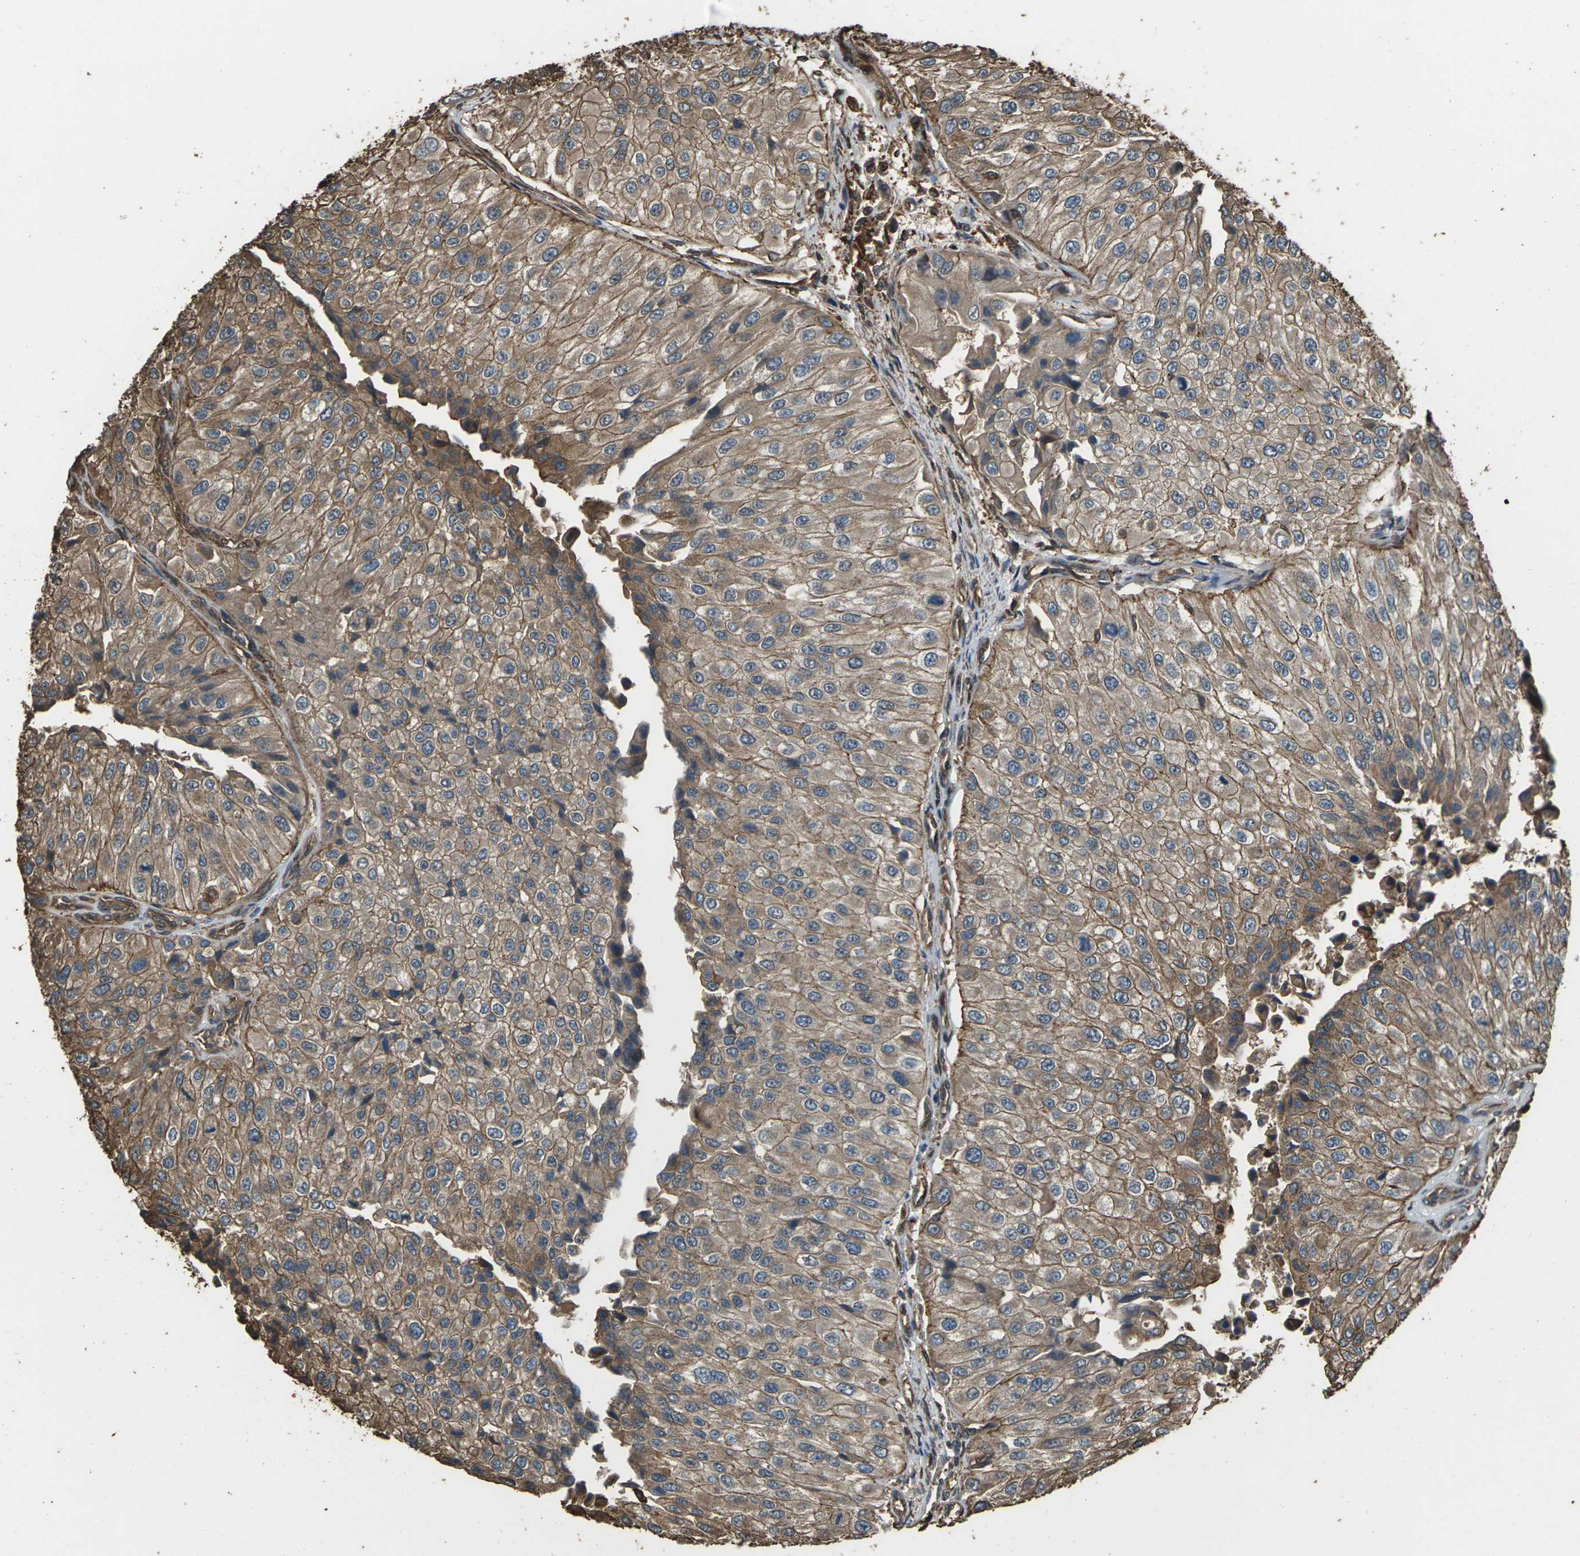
{"staining": {"intensity": "moderate", "quantity": ">75%", "location": "cytoplasmic/membranous"}, "tissue": "urothelial cancer", "cell_type": "Tumor cells", "image_type": "cancer", "snomed": [{"axis": "morphology", "description": "Urothelial carcinoma, High grade"}, {"axis": "topography", "description": "Kidney"}, {"axis": "topography", "description": "Urinary bladder"}], "caption": "Protein staining shows moderate cytoplasmic/membranous staining in about >75% of tumor cells in high-grade urothelial carcinoma. Using DAB (brown) and hematoxylin (blue) stains, captured at high magnification using brightfield microscopy.", "gene": "DHPS", "patient": {"sex": "male", "age": 77}}